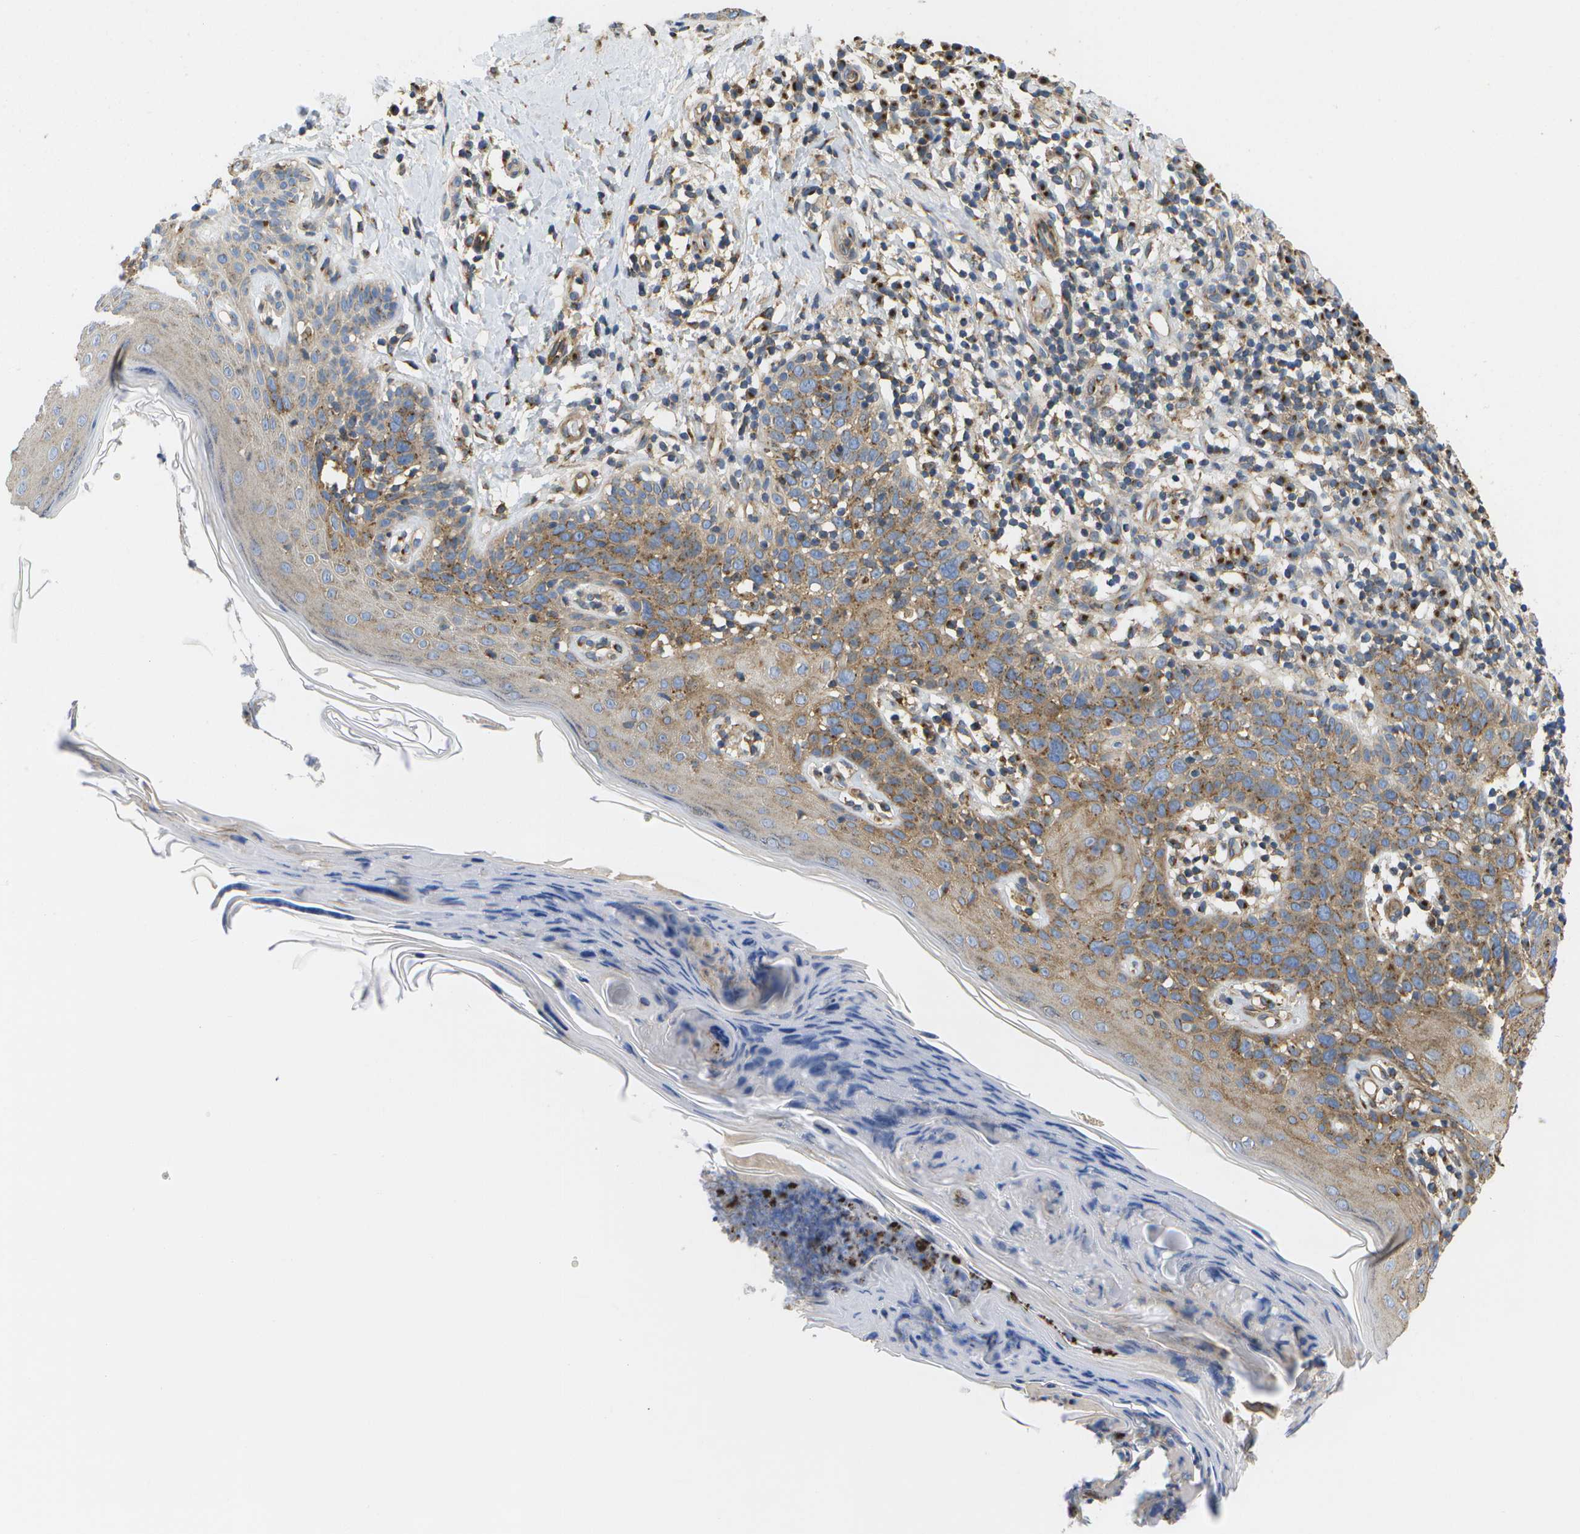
{"staining": {"intensity": "moderate", "quantity": ">75%", "location": "cytoplasmic/membranous"}, "tissue": "skin cancer", "cell_type": "Tumor cells", "image_type": "cancer", "snomed": [{"axis": "morphology", "description": "Squamous cell carcinoma in situ, NOS"}, {"axis": "morphology", "description": "Squamous cell carcinoma, NOS"}, {"axis": "topography", "description": "Skin"}], "caption": "About >75% of tumor cells in squamous cell carcinoma (skin) display moderate cytoplasmic/membranous protein staining as visualized by brown immunohistochemical staining.", "gene": "BST2", "patient": {"sex": "male", "age": 93}}